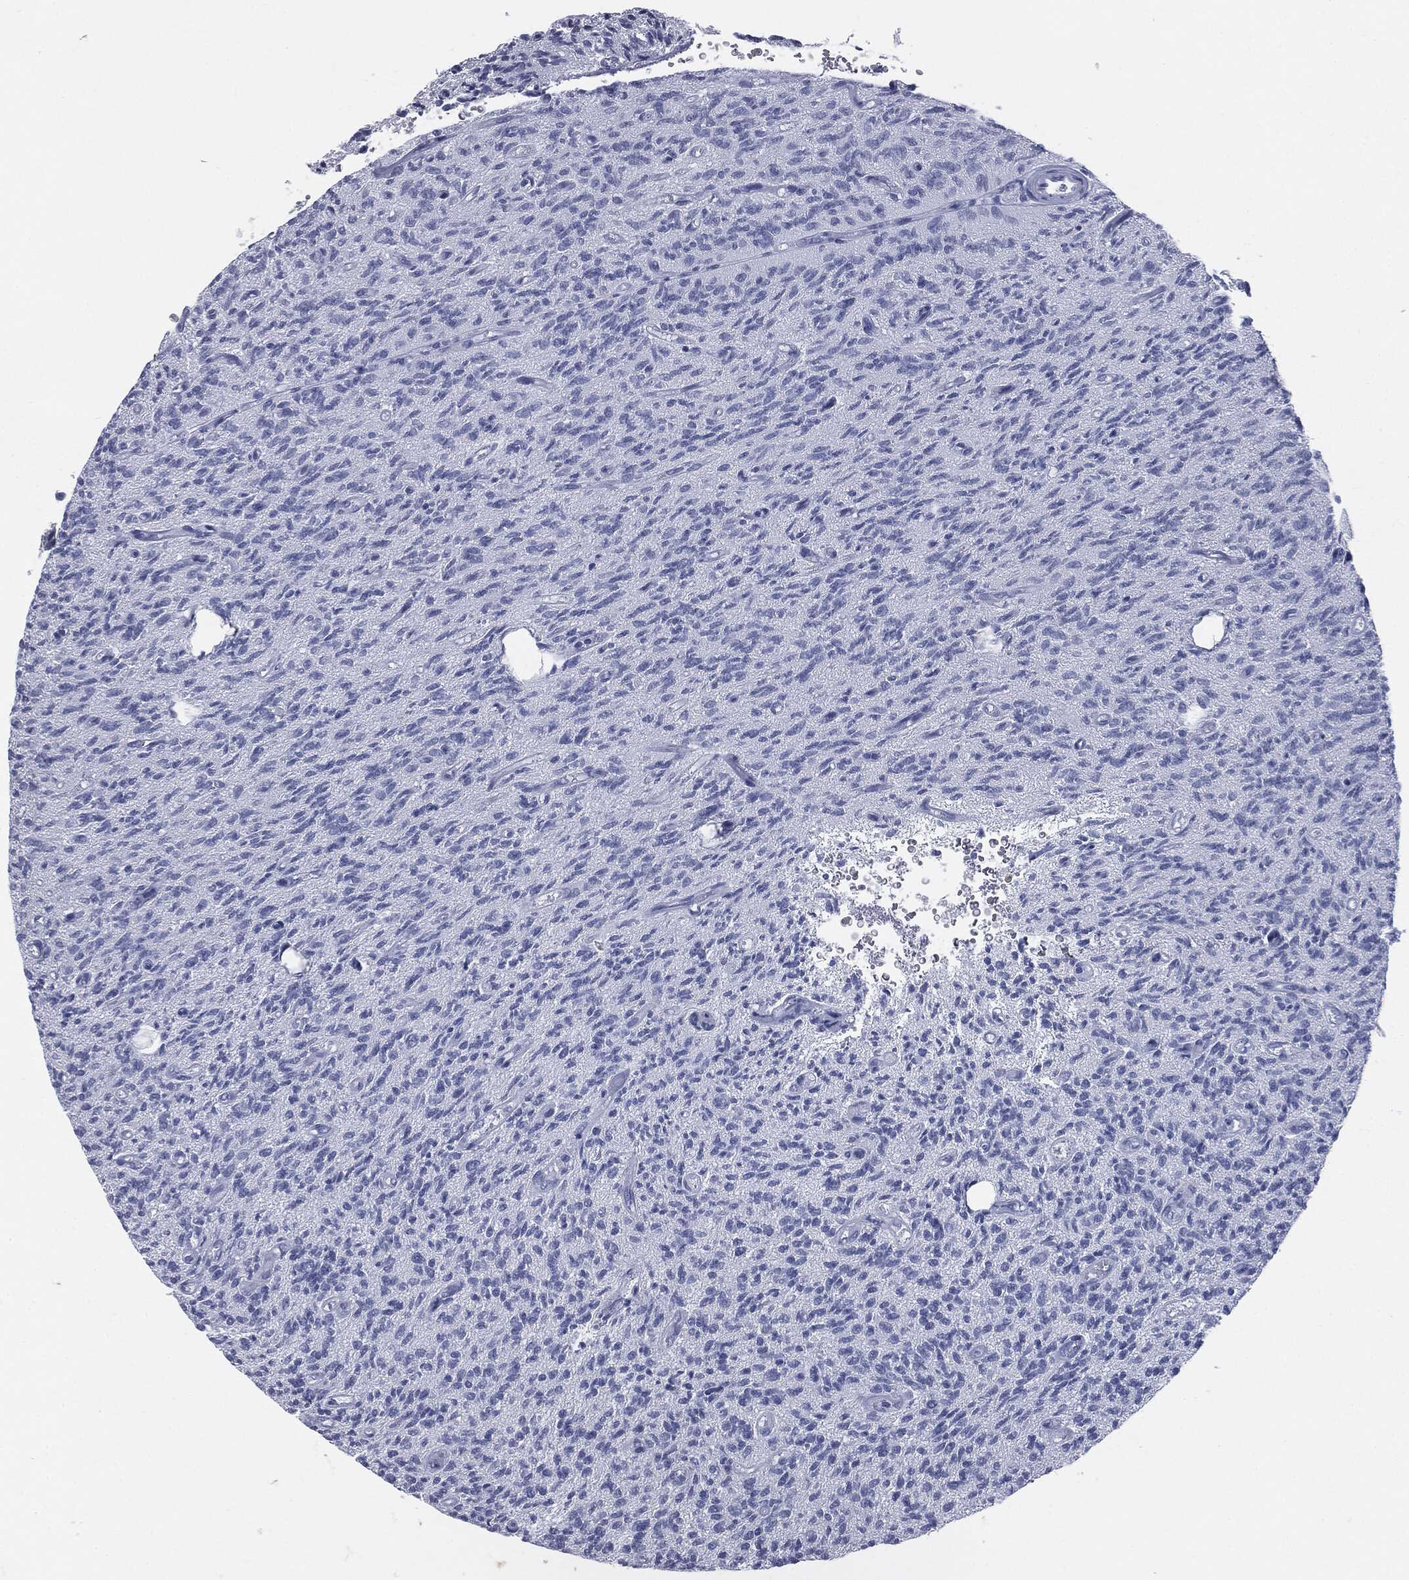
{"staining": {"intensity": "negative", "quantity": "none", "location": "none"}, "tissue": "glioma", "cell_type": "Tumor cells", "image_type": "cancer", "snomed": [{"axis": "morphology", "description": "Glioma, malignant, High grade"}, {"axis": "topography", "description": "Brain"}], "caption": "Malignant glioma (high-grade) was stained to show a protein in brown. There is no significant staining in tumor cells.", "gene": "TPO", "patient": {"sex": "male", "age": 64}}